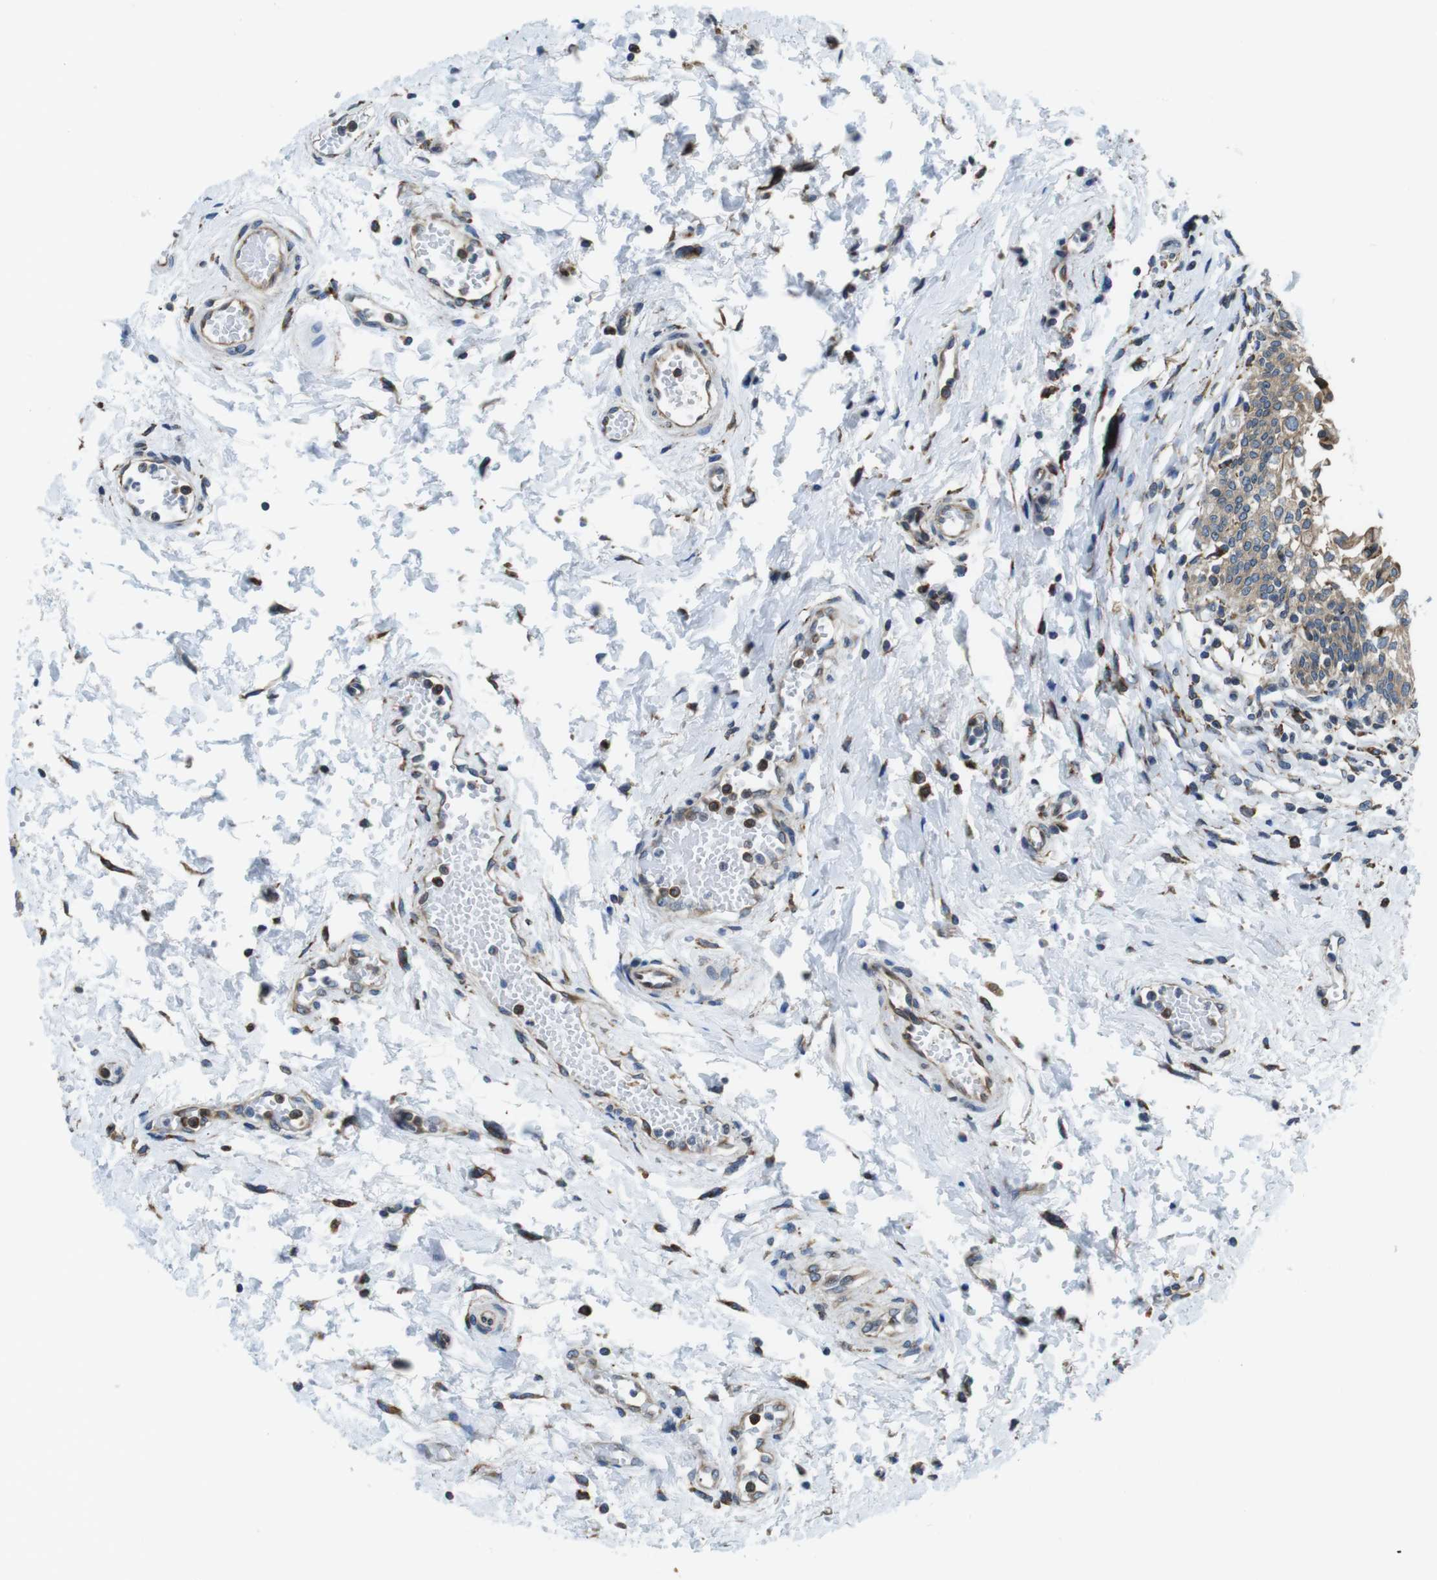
{"staining": {"intensity": "moderate", "quantity": ">75%", "location": "cytoplasmic/membranous"}, "tissue": "urinary bladder", "cell_type": "Urothelial cells", "image_type": "normal", "snomed": [{"axis": "morphology", "description": "Normal tissue, NOS"}, {"axis": "topography", "description": "Urinary bladder"}], "caption": "Protein positivity by immunohistochemistry displays moderate cytoplasmic/membranous staining in about >75% of urothelial cells in unremarkable urinary bladder.", "gene": "UGGT1", "patient": {"sex": "male", "age": 55}}